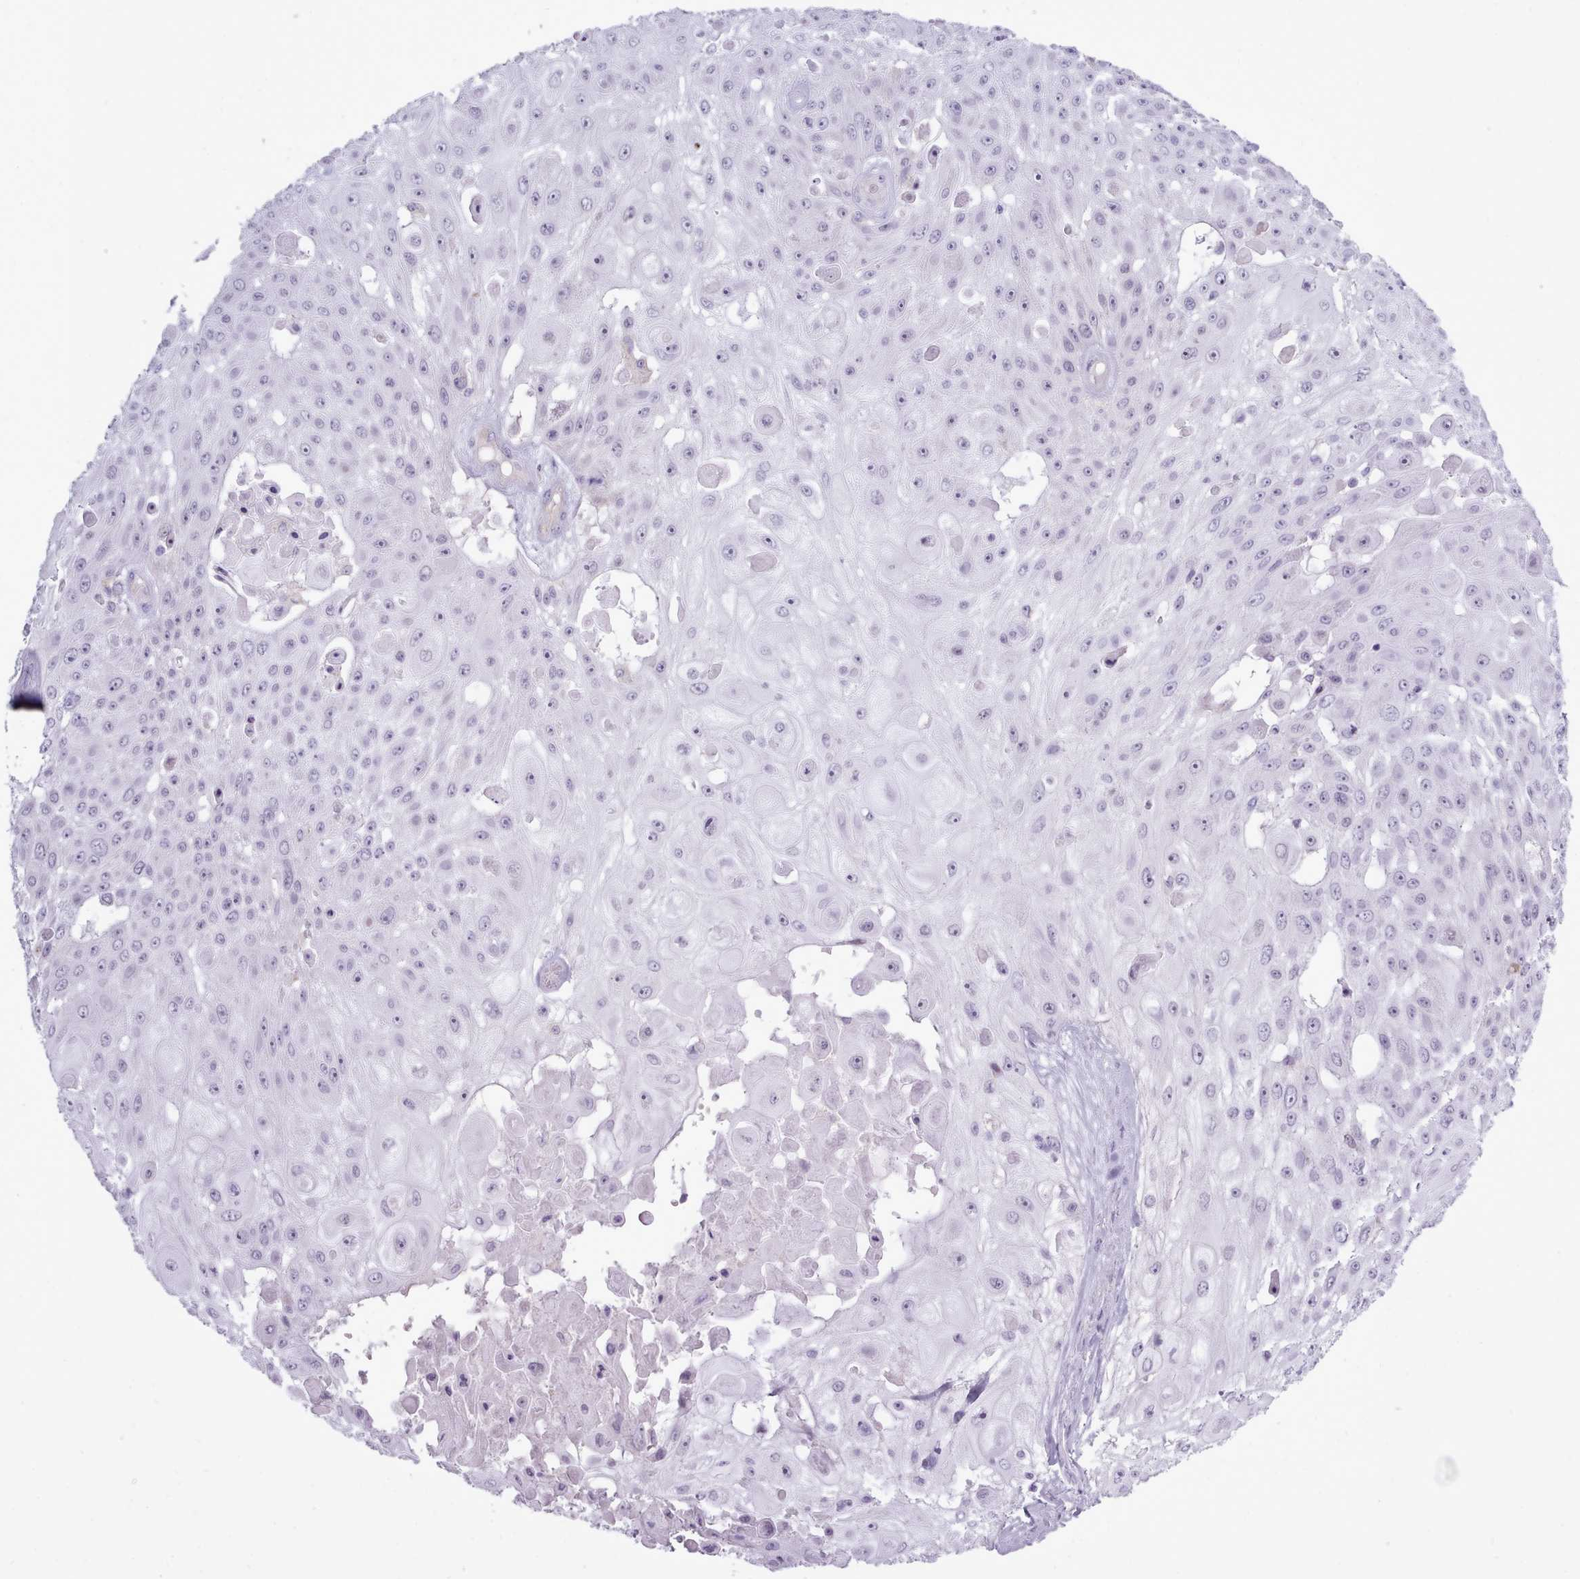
{"staining": {"intensity": "negative", "quantity": "none", "location": "none"}, "tissue": "skin cancer", "cell_type": "Tumor cells", "image_type": "cancer", "snomed": [{"axis": "morphology", "description": "Squamous cell carcinoma, NOS"}, {"axis": "topography", "description": "Skin"}], "caption": "The image exhibits no staining of tumor cells in skin cancer (squamous cell carcinoma).", "gene": "BDKRB2", "patient": {"sex": "female", "age": 86}}